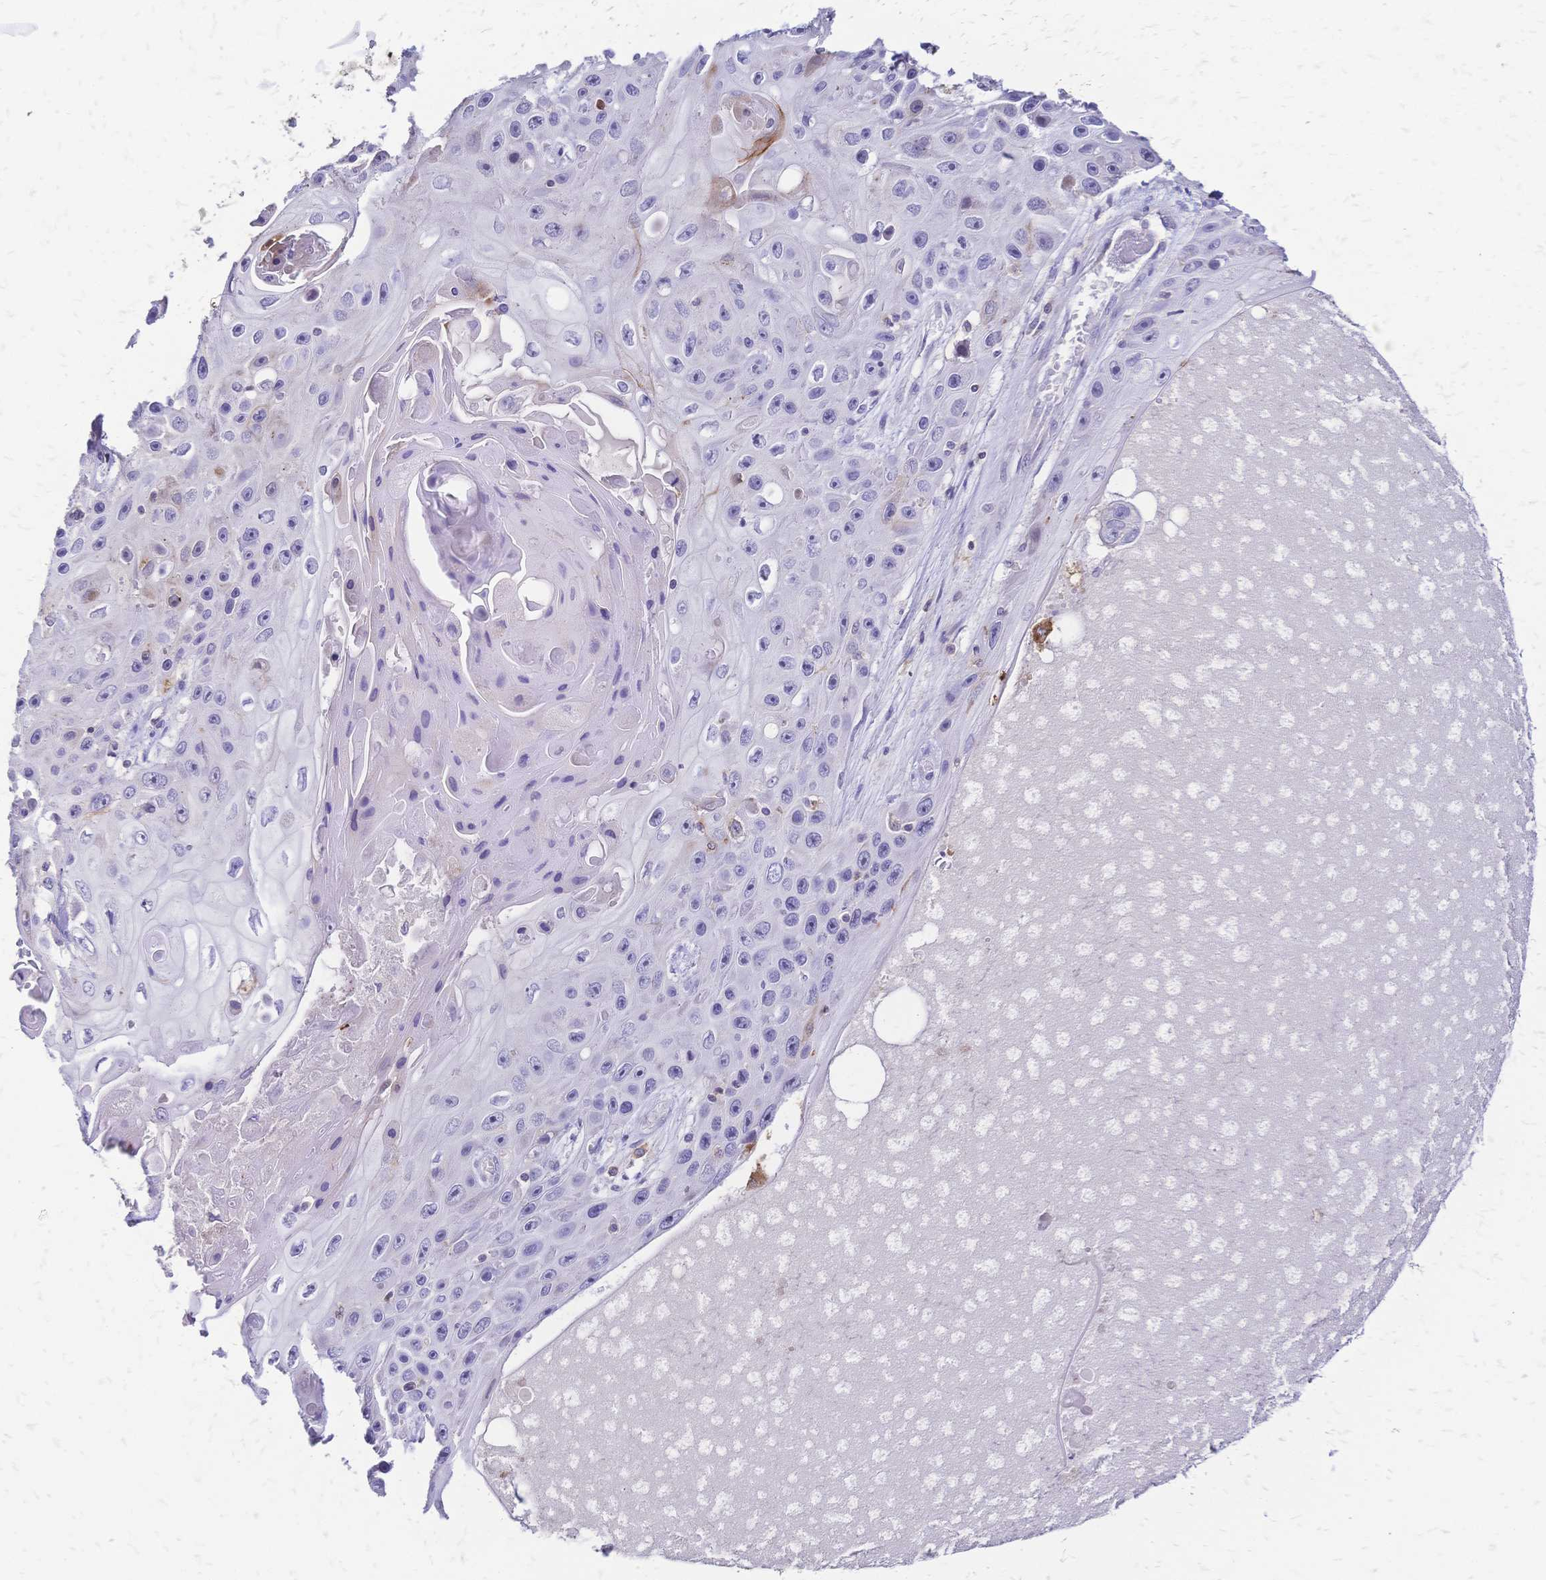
{"staining": {"intensity": "negative", "quantity": "none", "location": "none"}, "tissue": "skin cancer", "cell_type": "Tumor cells", "image_type": "cancer", "snomed": [{"axis": "morphology", "description": "Squamous cell carcinoma, NOS"}, {"axis": "topography", "description": "Skin"}], "caption": "Protein analysis of skin cancer (squamous cell carcinoma) displays no significant staining in tumor cells.", "gene": "IL2RA", "patient": {"sex": "male", "age": 82}}